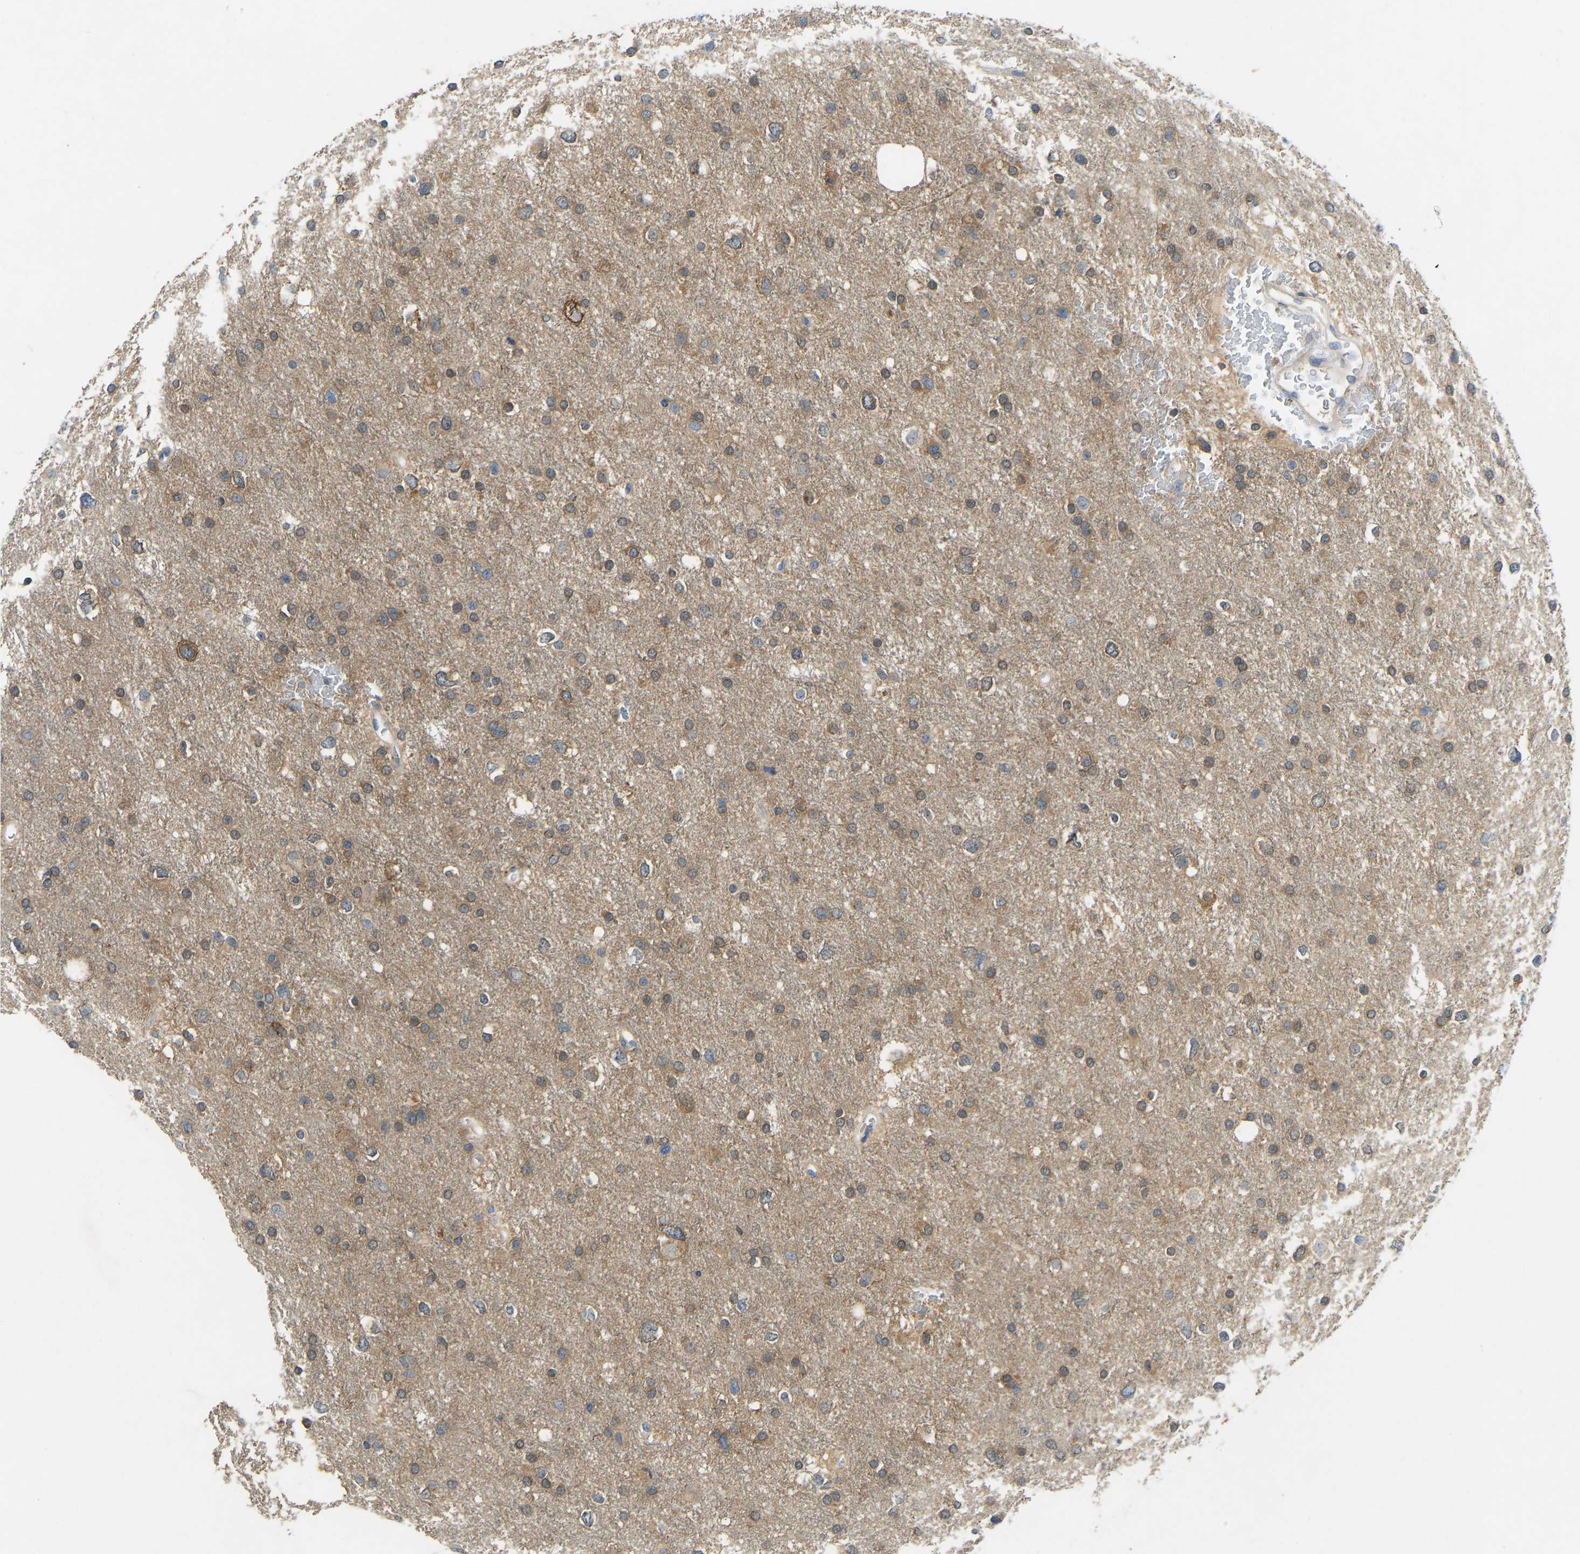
{"staining": {"intensity": "moderate", "quantity": ">75%", "location": "cytoplasmic/membranous"}, "tissue": "glioma", "cell_type": "Tumor cells", "image_type": "cancer", "snomed": [{"axis": "morphology", "description": "Glioma, malignant, Low grade"}, {"axis": "topography", "description": "Brain"}], "caption": "DAB (3,3'-diaminobenzidine) immunohistochemical staining of malignant glioma (low-grade) reveals moderate cytoplasmic/membranous protein positivity in about >75% of tumor cells.", "gene": "NDRG3", "patient": {"sex": "female", "age": 37}}